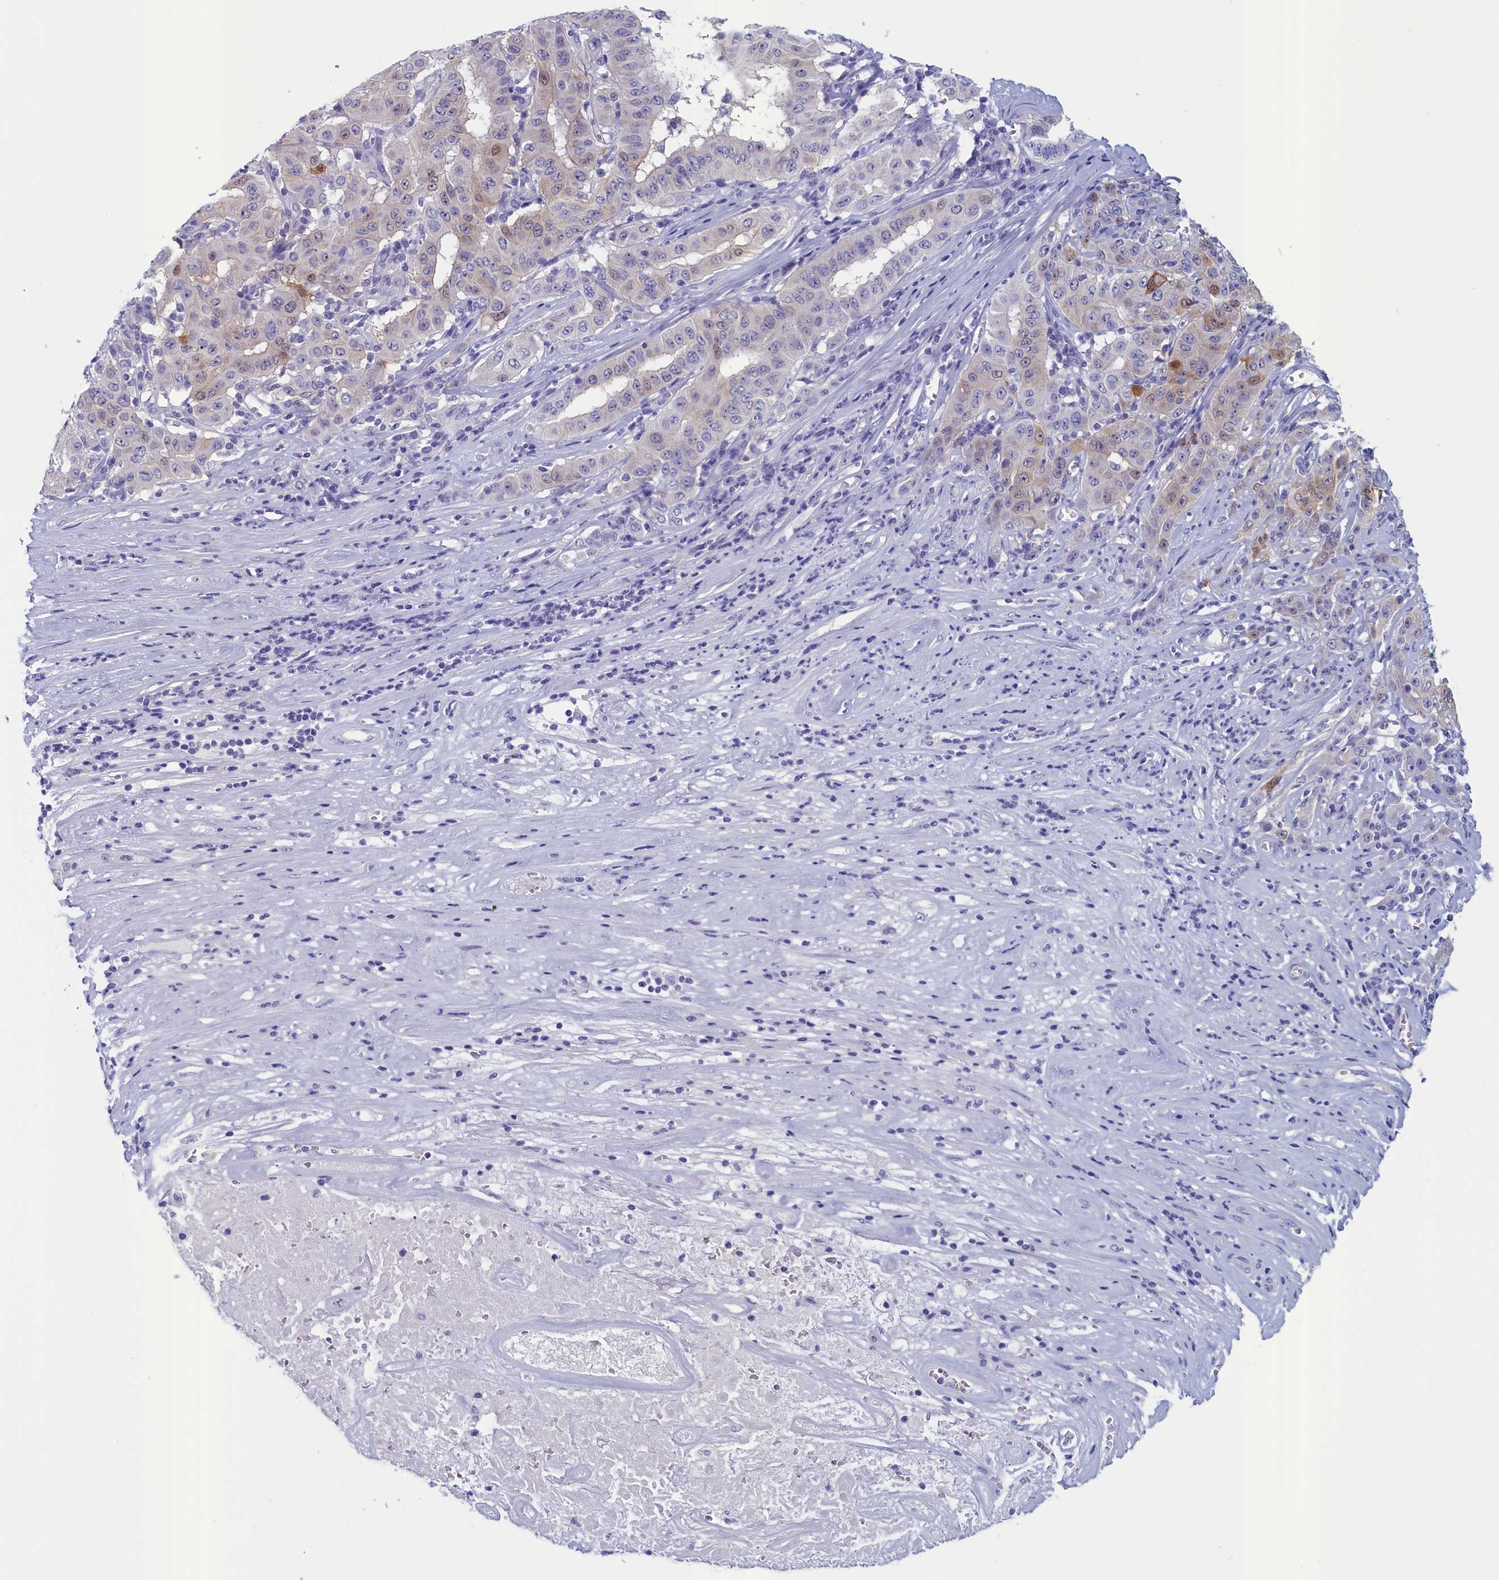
{"staining": {"intensity": "moderate", "quantity": "<25%", "location": "nuclear"}, "tissue": "pancreatic cancer", "cell_type": "Tumor cells", "image_type": "cancer", "snomed": [{"axis": "morphology", "description": "Adenocarcinoma, NOS"}, {"axis": "topography", "description": "Pancreas"}], "caption": "An image showing moderate nuclear staining in approximately <25% of tumor cells in pancreatic cancer (adenocarcinoma), as visualized by brown immunohistochemical staining.", "gene": "ANKRD2", "patient": {"sex": "male", "age": 63}}